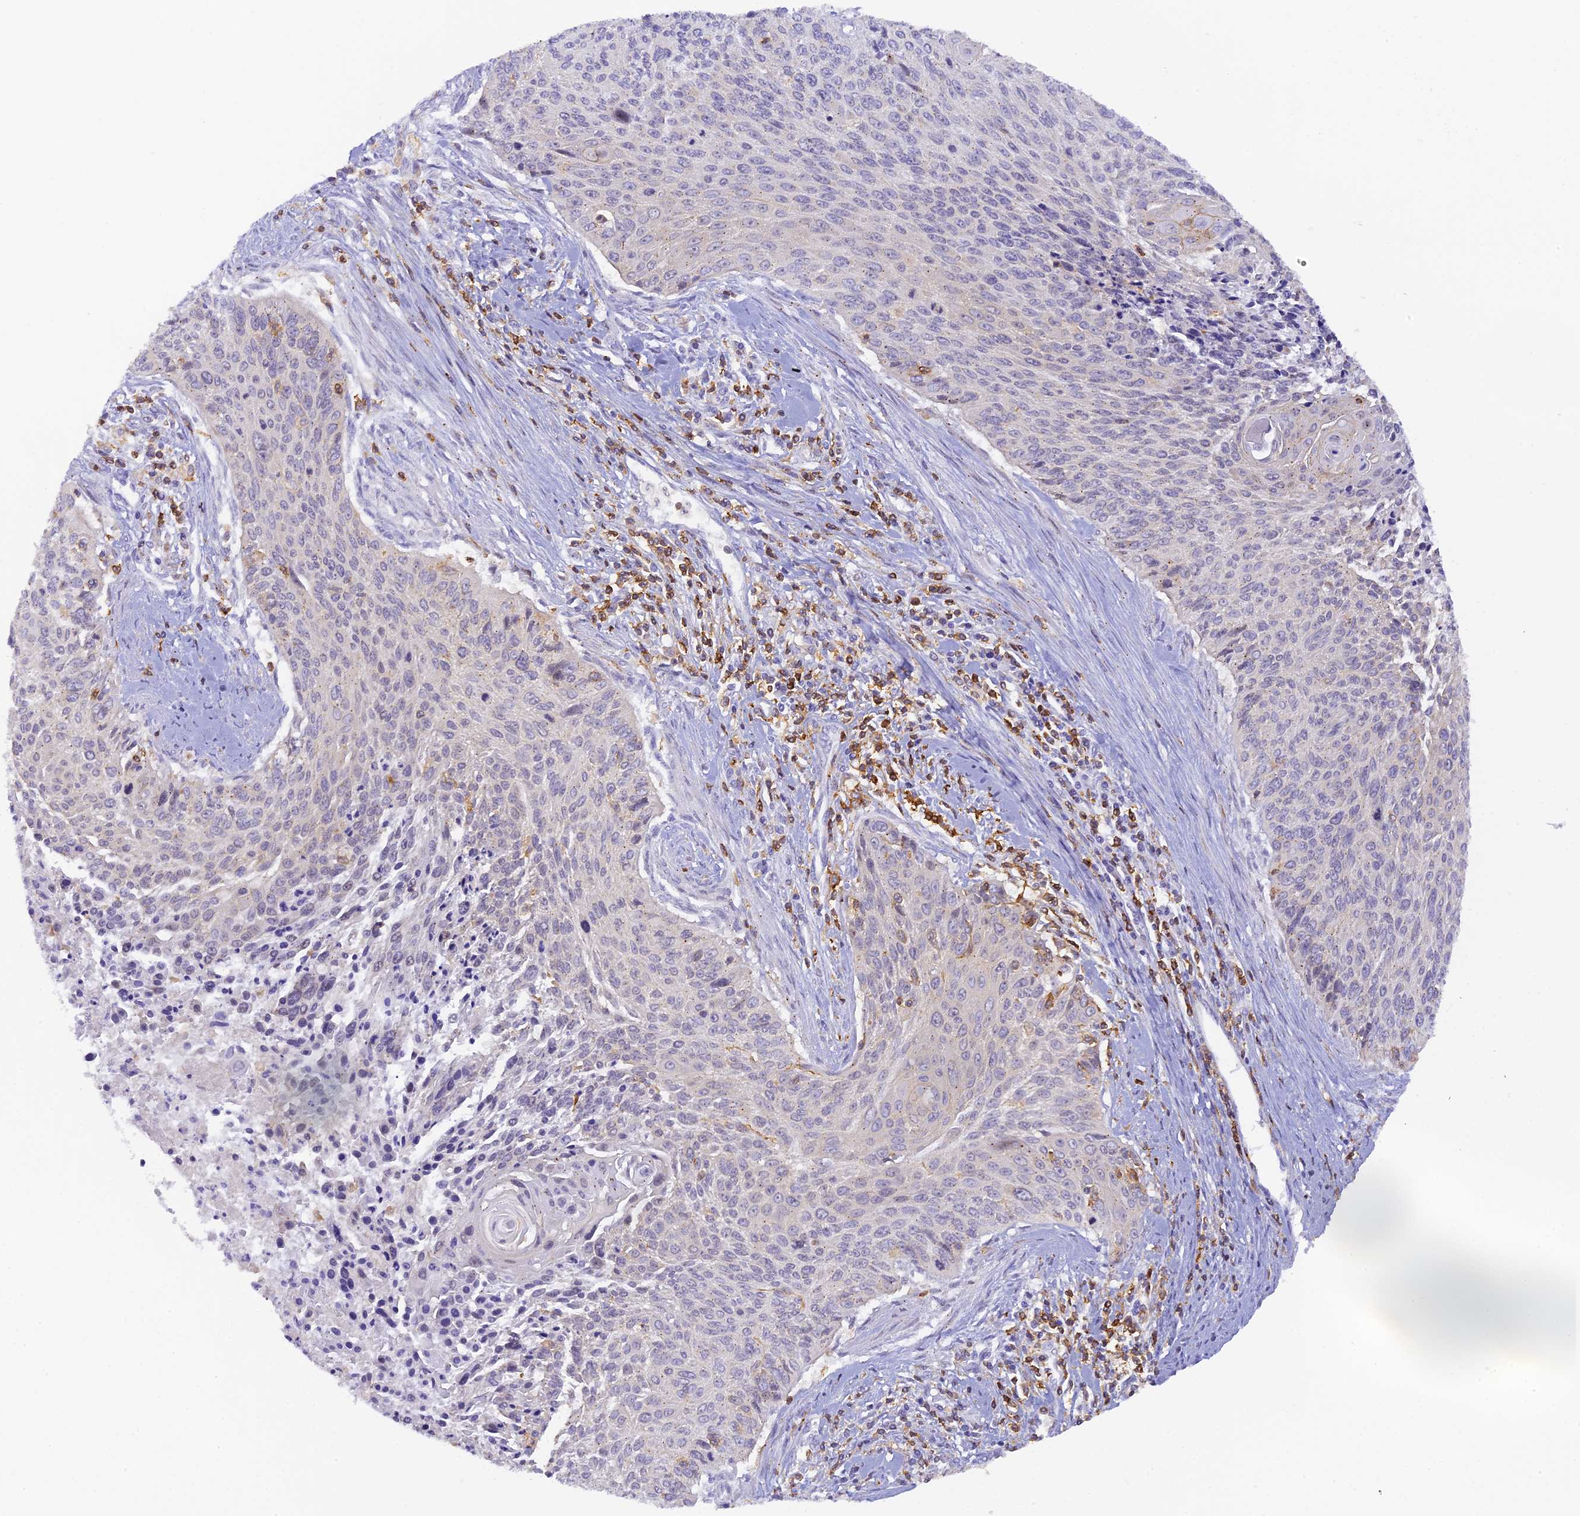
{"staining": {"intensity": "negative", "quantity": "none", "location": "none"}, "tissue": "cervical cancer", "cell_type": "Tumor cells", "image_type": "cancer", "snomed": [{"axis": "morphology", "description": "Squamous cell carcinoma, NOS"}, {"axis": "topography", "description": "Cervix"}], "caption": "Immunohistochemistry (IHC) of human cervical cancer displays no positivity in tumor cells.", "gene": "FYB1", "patient": {"sex": "female", "age": 55}}